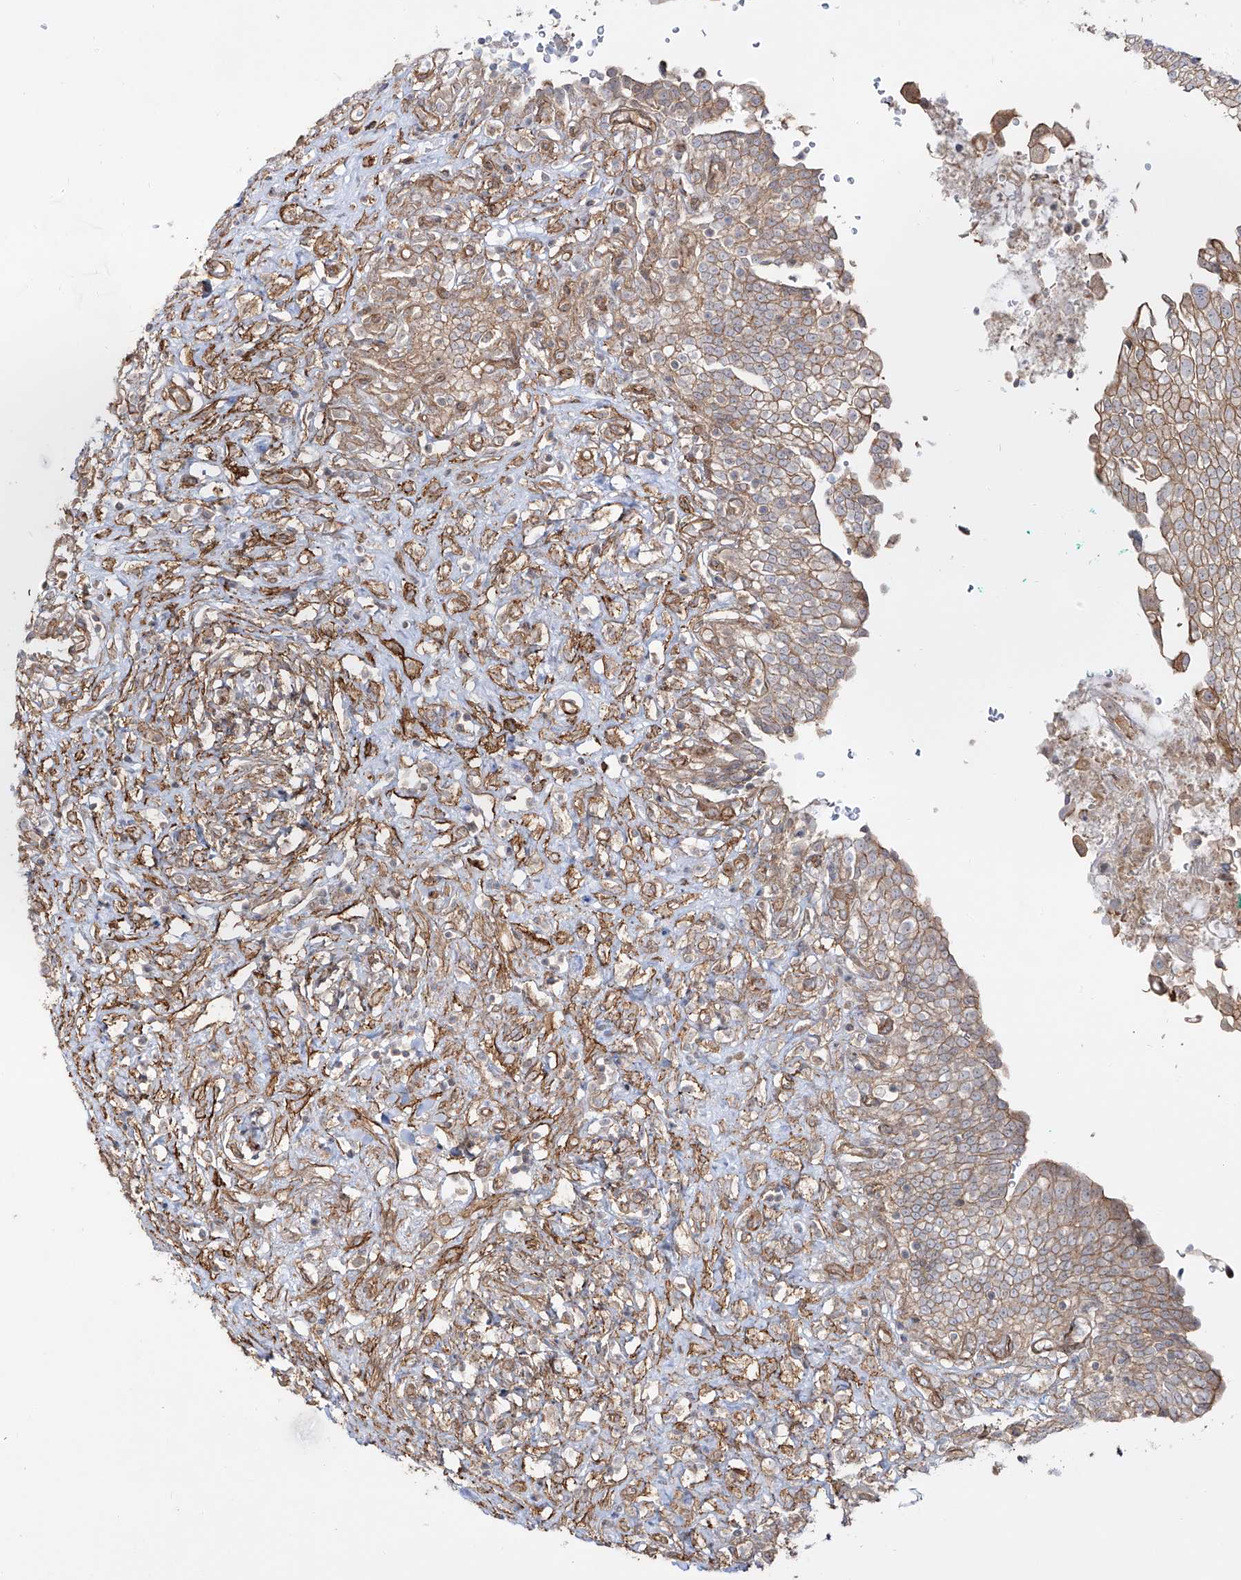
{"staining": {"intensity": "moderate", "quantity": ">75%", "location": "cytoplasmic/membranous"}, "tissue": "urinary bladder", "cell_type": "Urothelial cells", "image_type": "normal", "snomed": [{"axis": "morphology", "description": "Urothelial carcinoma, High grade"}, {"axis": "topography", "description": "Urinary bladder"}], "caption": "Urinary bladder stained with immunohistochemistry (IHC) exhibits moderate cytoplasmic/membranous staining in about >75% of urothelial cells.", "gene": "ZNF180", "patient": {"sex": "male", "age": 46}}